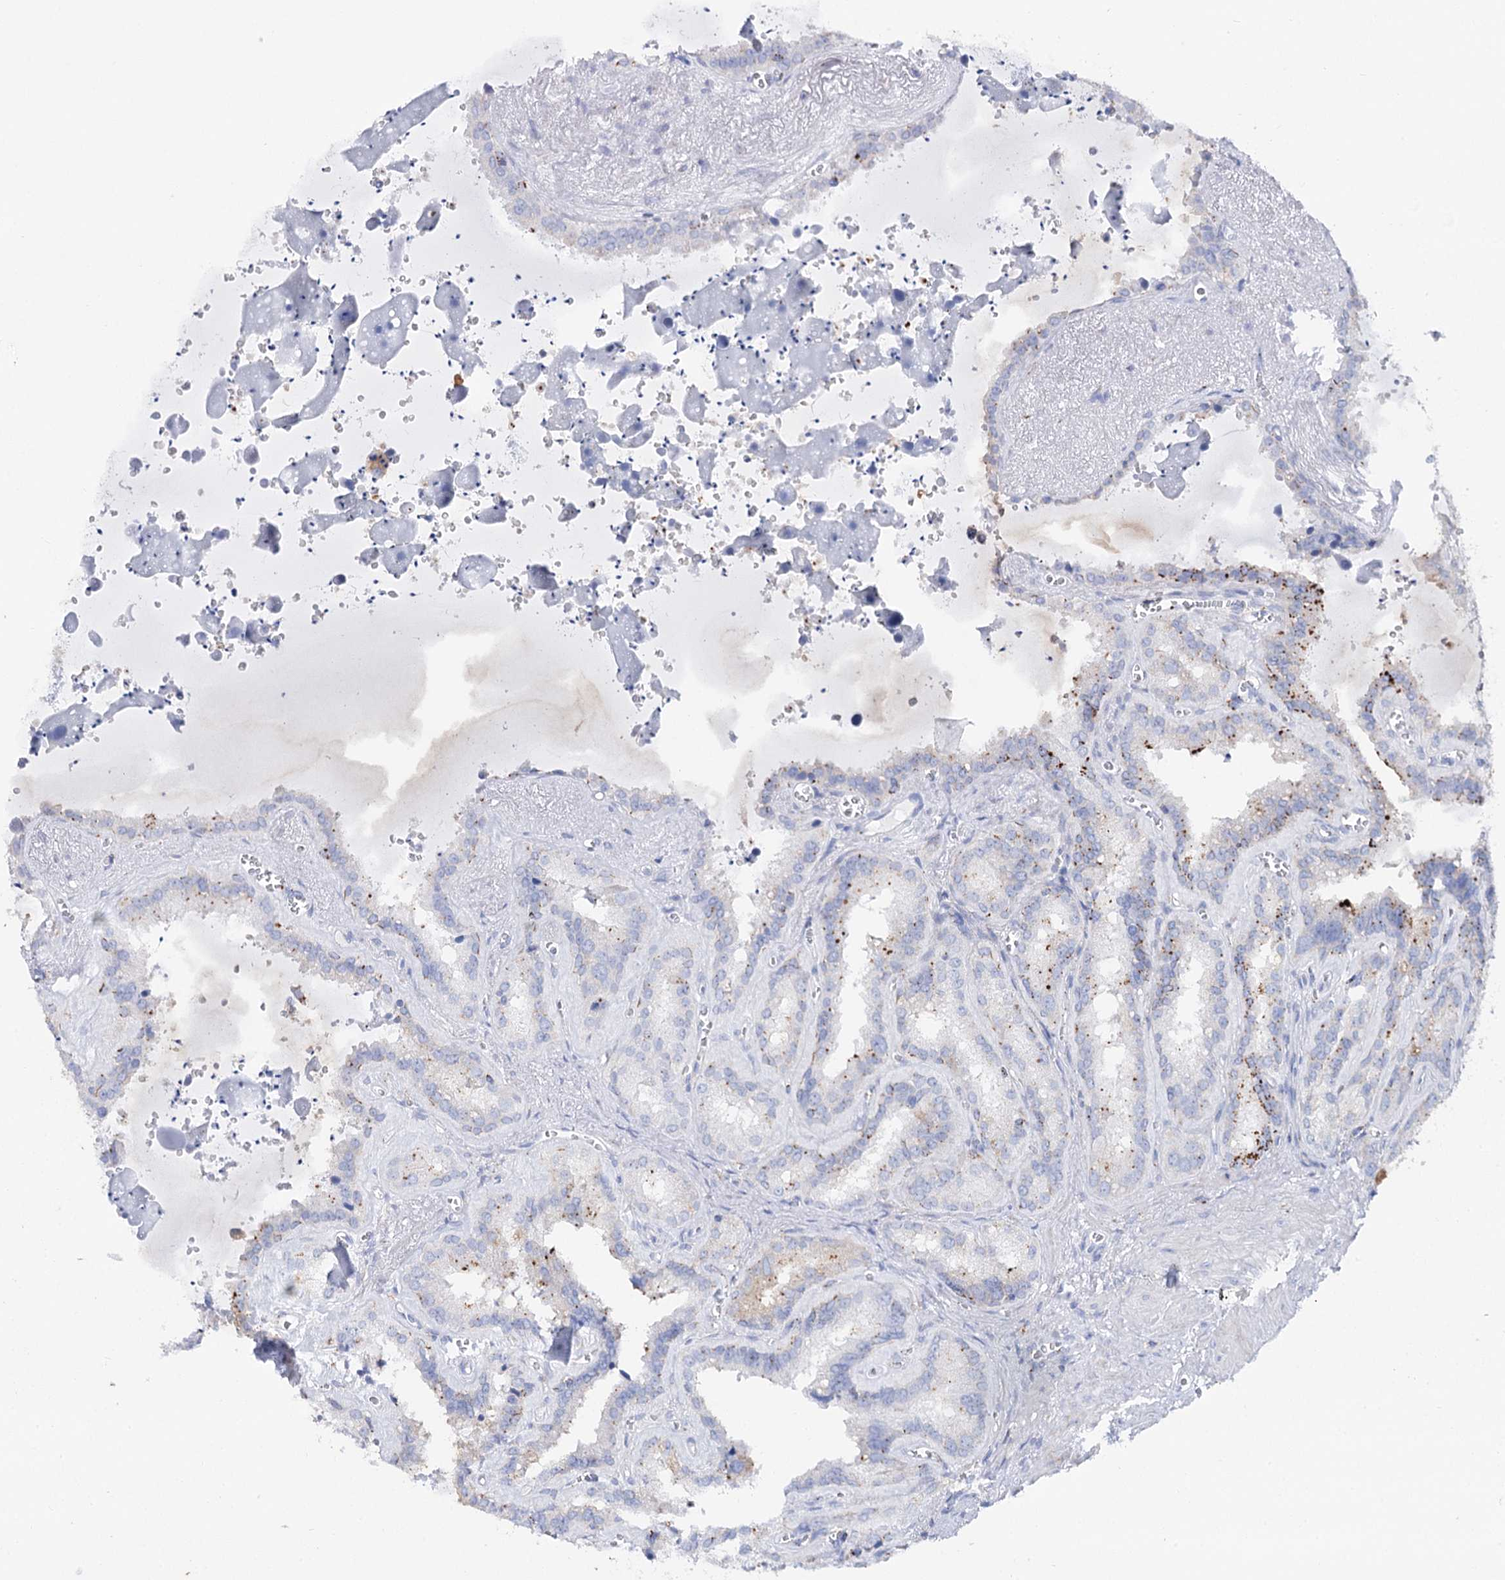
{"staining": {"intensity": "weak", "quantity": "<25%", "location": "cytoplasmic/membranous"}, "tissue": "seminal vesicle", "cell_type": "Glandular cells", "image_type": "normal", "snomed": [{"axis": "morphology", "description": "Normal tissue, NOS"}, {"axis": "topography", "description": "Prostate"}, {"axis": "topography", "description": "Seminal veicle"}], "caption": "The photomicrograph displays no staining of glandular cells in unremarkable seminal vesicle.", "gene": "SLC3A1", "patient": {"sex": "male", "age": 59}}